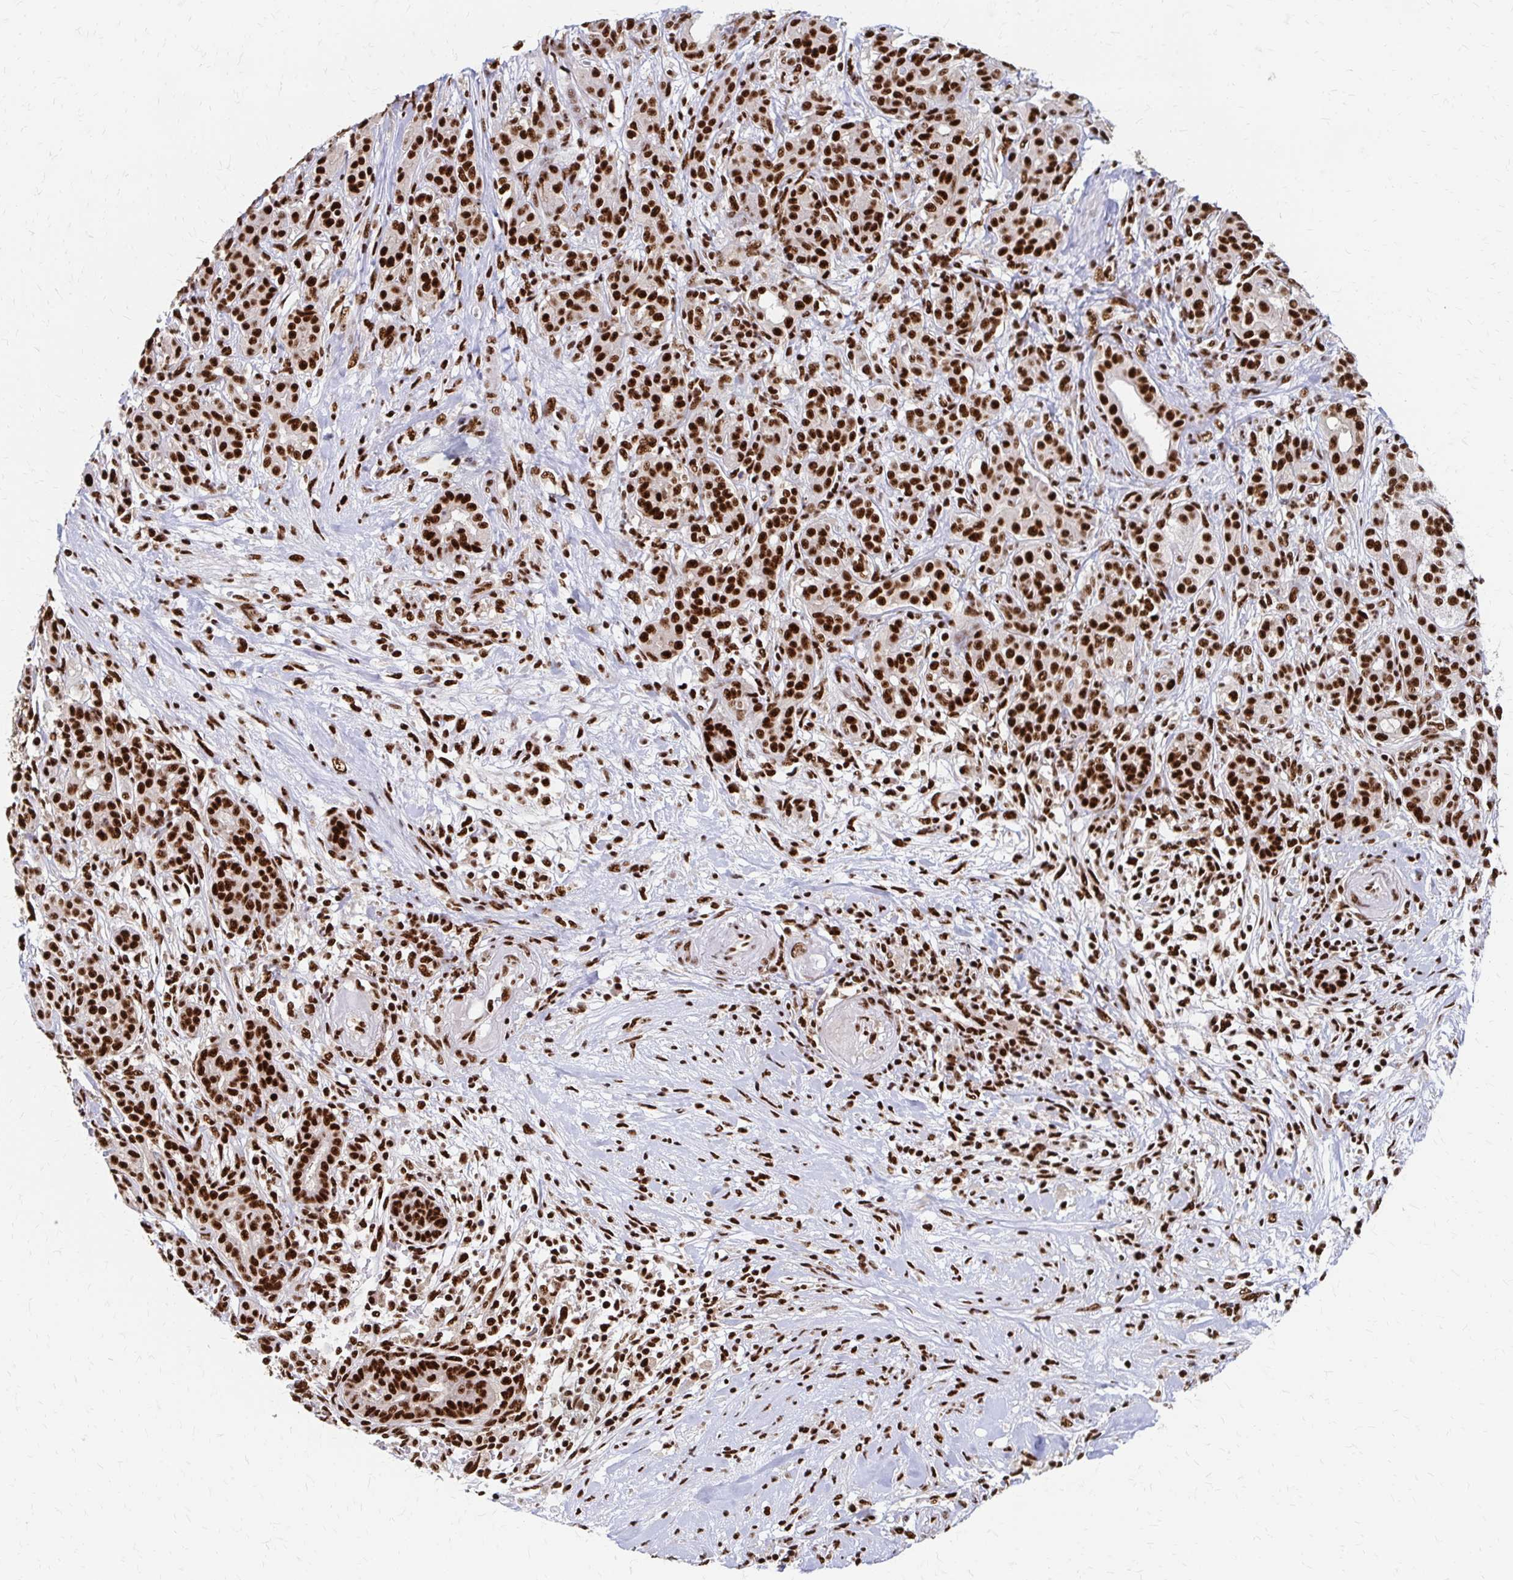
{"staining": {"intensity": "strong", "quantity": ">75%", "location": "nuclear"}, "tissue": "pancreatic cancer", "cell_type": "Tumor cells", "image_type": "cancer", "snomed": [{"axis": "morphology", "description": "Adenocarcinoma, NOS"}, {"axis": "topography", "description": "Pancreas"}], "caption": "Strong nuclear protein expression is identified in approximately >75% of tumor cells in pancreatic cancer (adenocarcinoma).", "gene": "CNKSR3", "patient": {"sex": "male", "age": 44}}